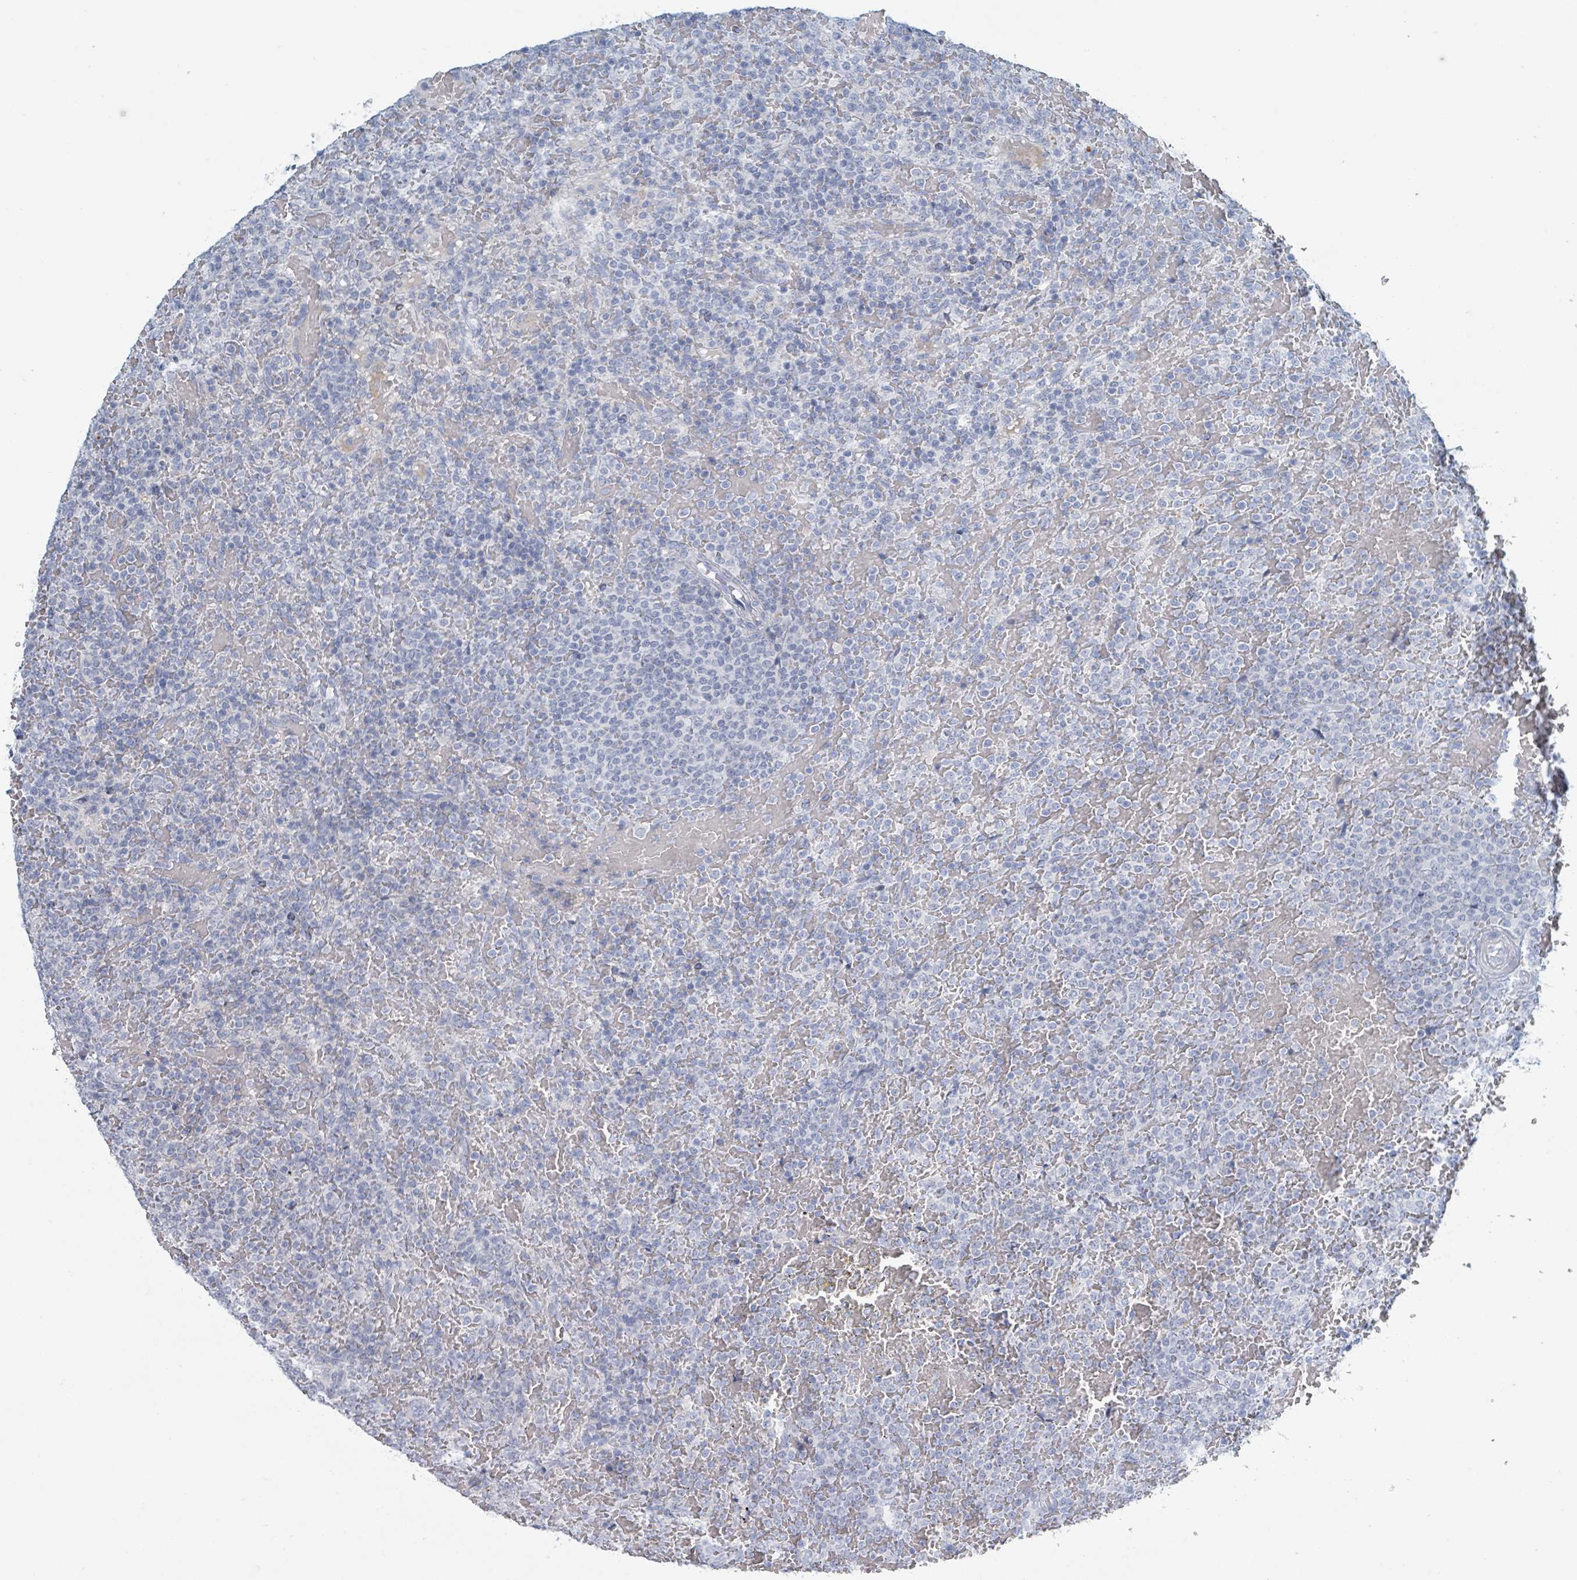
{"staining": {"intensity": "negative", "quantity": "none", "location": "none"}, "tissue": "lymphoma", "cell_type": "Tumor cells", "image_type": "cancer", "snomed": [{"axis": "morphology", "description": "Malignant lymphoma, non-Hodgkin's type, Low grade"}, {"axis": "topography", "description": "Spleen"}], "caption": "DAB (3,3'-diaminobenzidine) immunohistochemical staining of lymphoma reveals no significant expression in tumor cells.", "gene": "HEATR5A", "patient": {"sex": "male", "age": 60}}